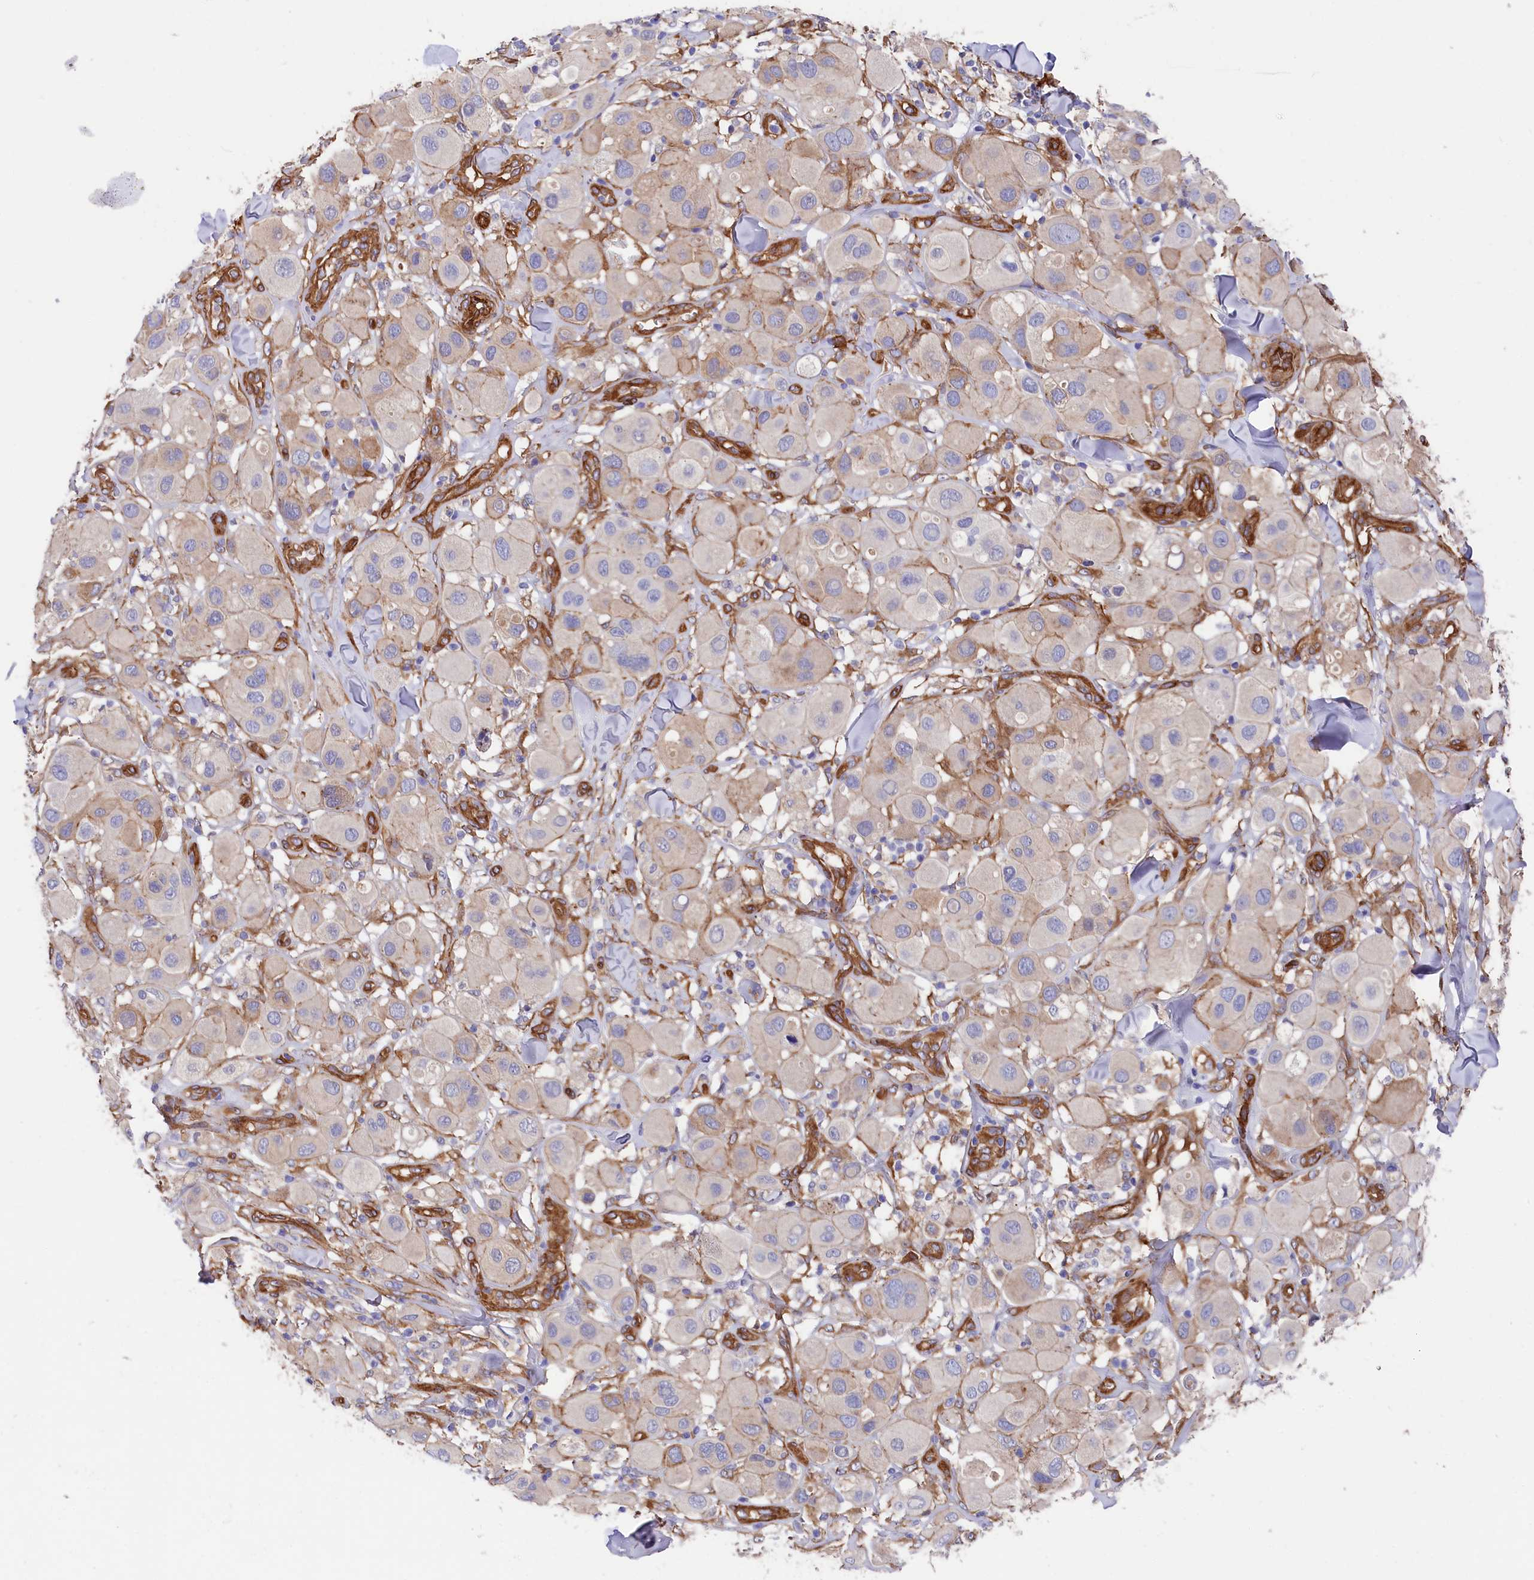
{"staining": {"intensity": "negative", "quantity": "none", "location": "none"}, "tissue": "melanoma", "cell_type": "Tumor cells", "image_type": "cancer", "snomed": [{"axis": "morphology", "description": "Malignant melanoma, Metastatic site"}, {"axis": "topography", "description": "Skin"}], "caption": "Melanoma was stained to show a protein in brown. There is no significant staining in tumor cells. (DAB (3,3'-diaminobenzidine) IHC visualized using brightfield microscopy, high magnification).", "gene": "TNKS1BP1", "patient": {"sex": "male", "age": 41}}